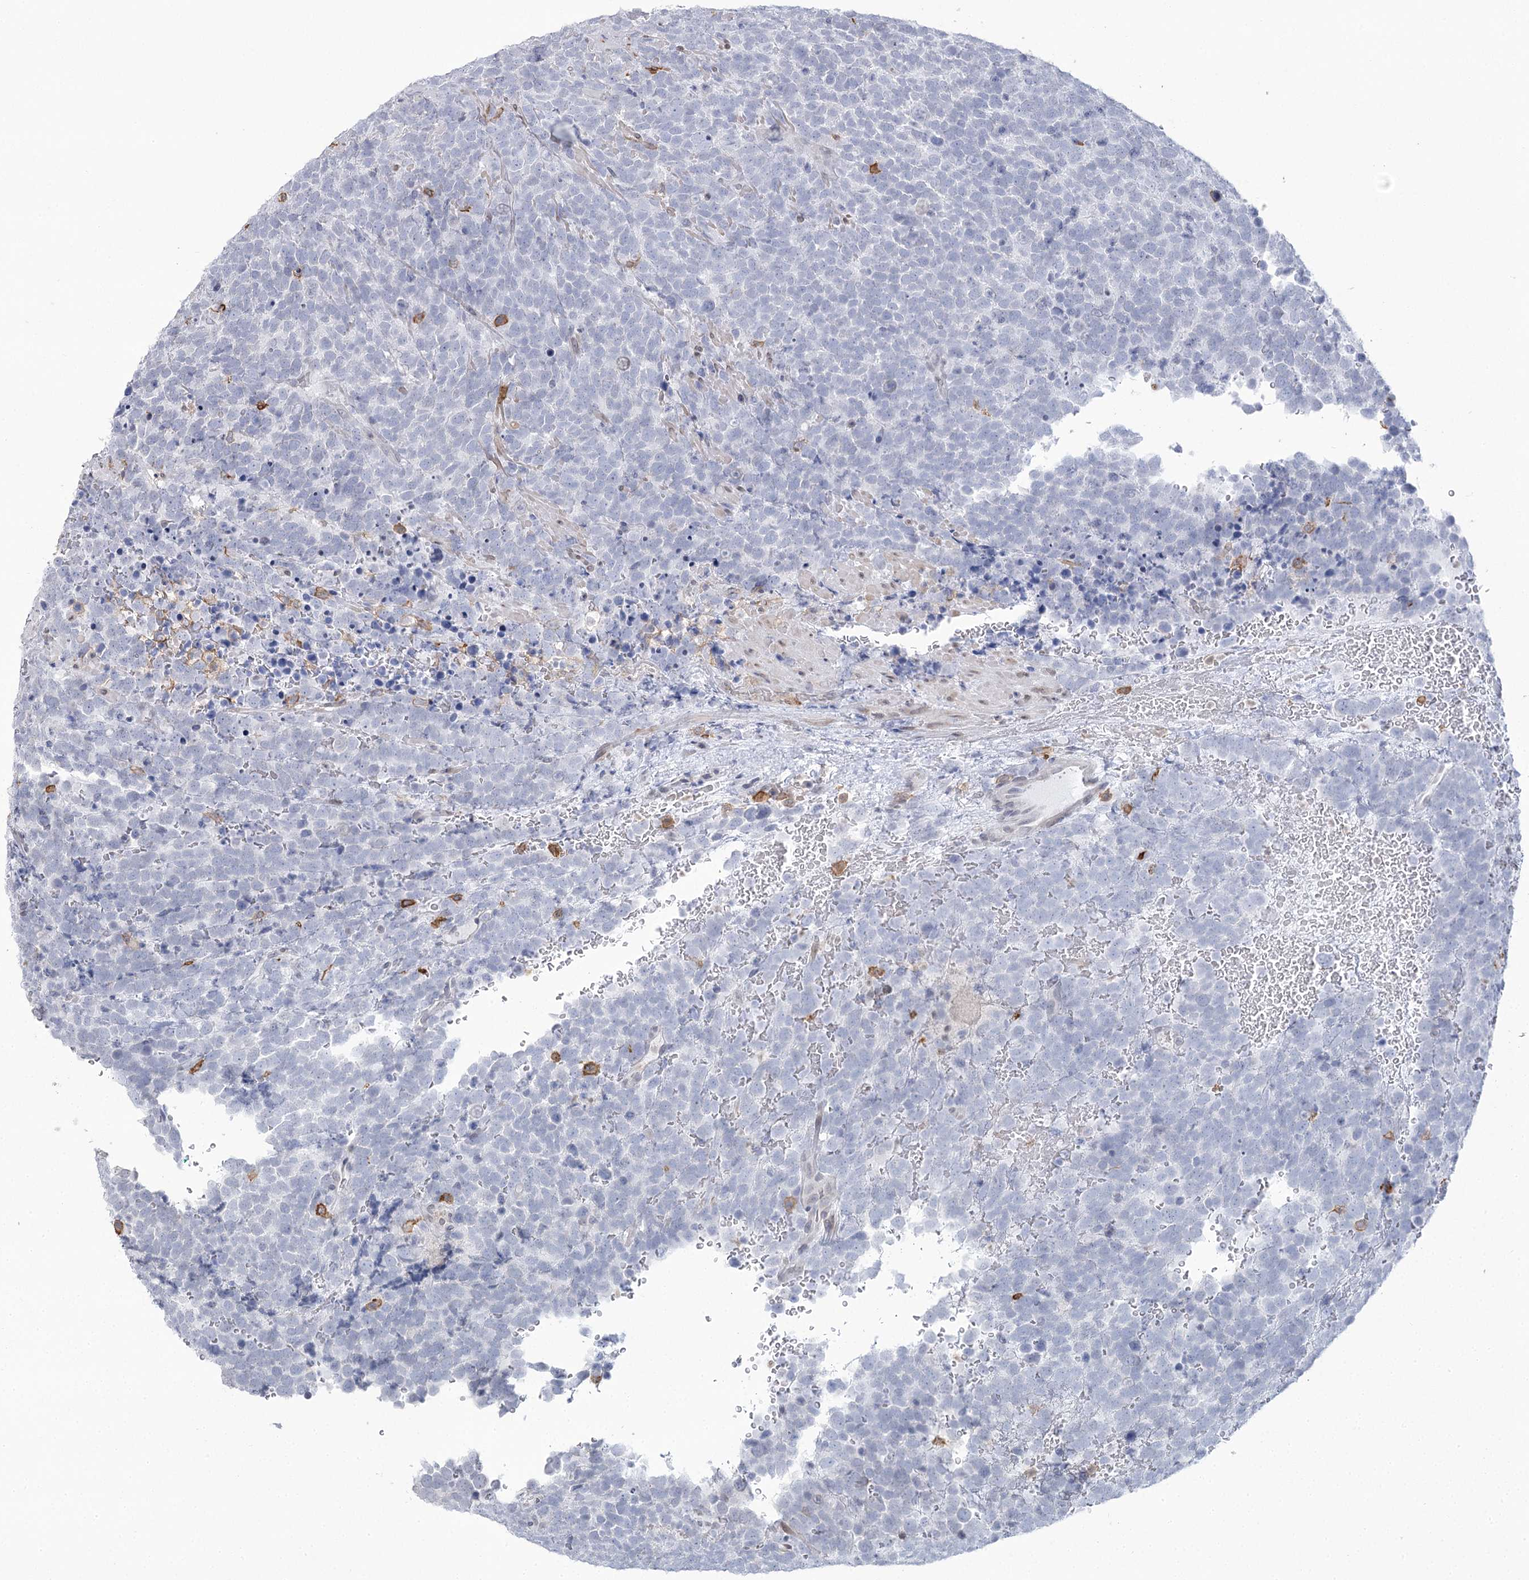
{"staining": {"intensity": "negative", "quantity": "none", "location": "none"}, "tissue": "urothelial cancer", "cell_type": "Tumor cells", "image_type": "cancer", "snomed": [{"axis": "morphology", "description": "Urothelial carcinoma, High grade"}, {"axis": "topography", "description": "Urinary bladder"}], "caption": "Tumor cells show no significant protein expression in urothelial cancer.", "gene": "C11orf1", "patient": {"sex": "female", "age": 82}}